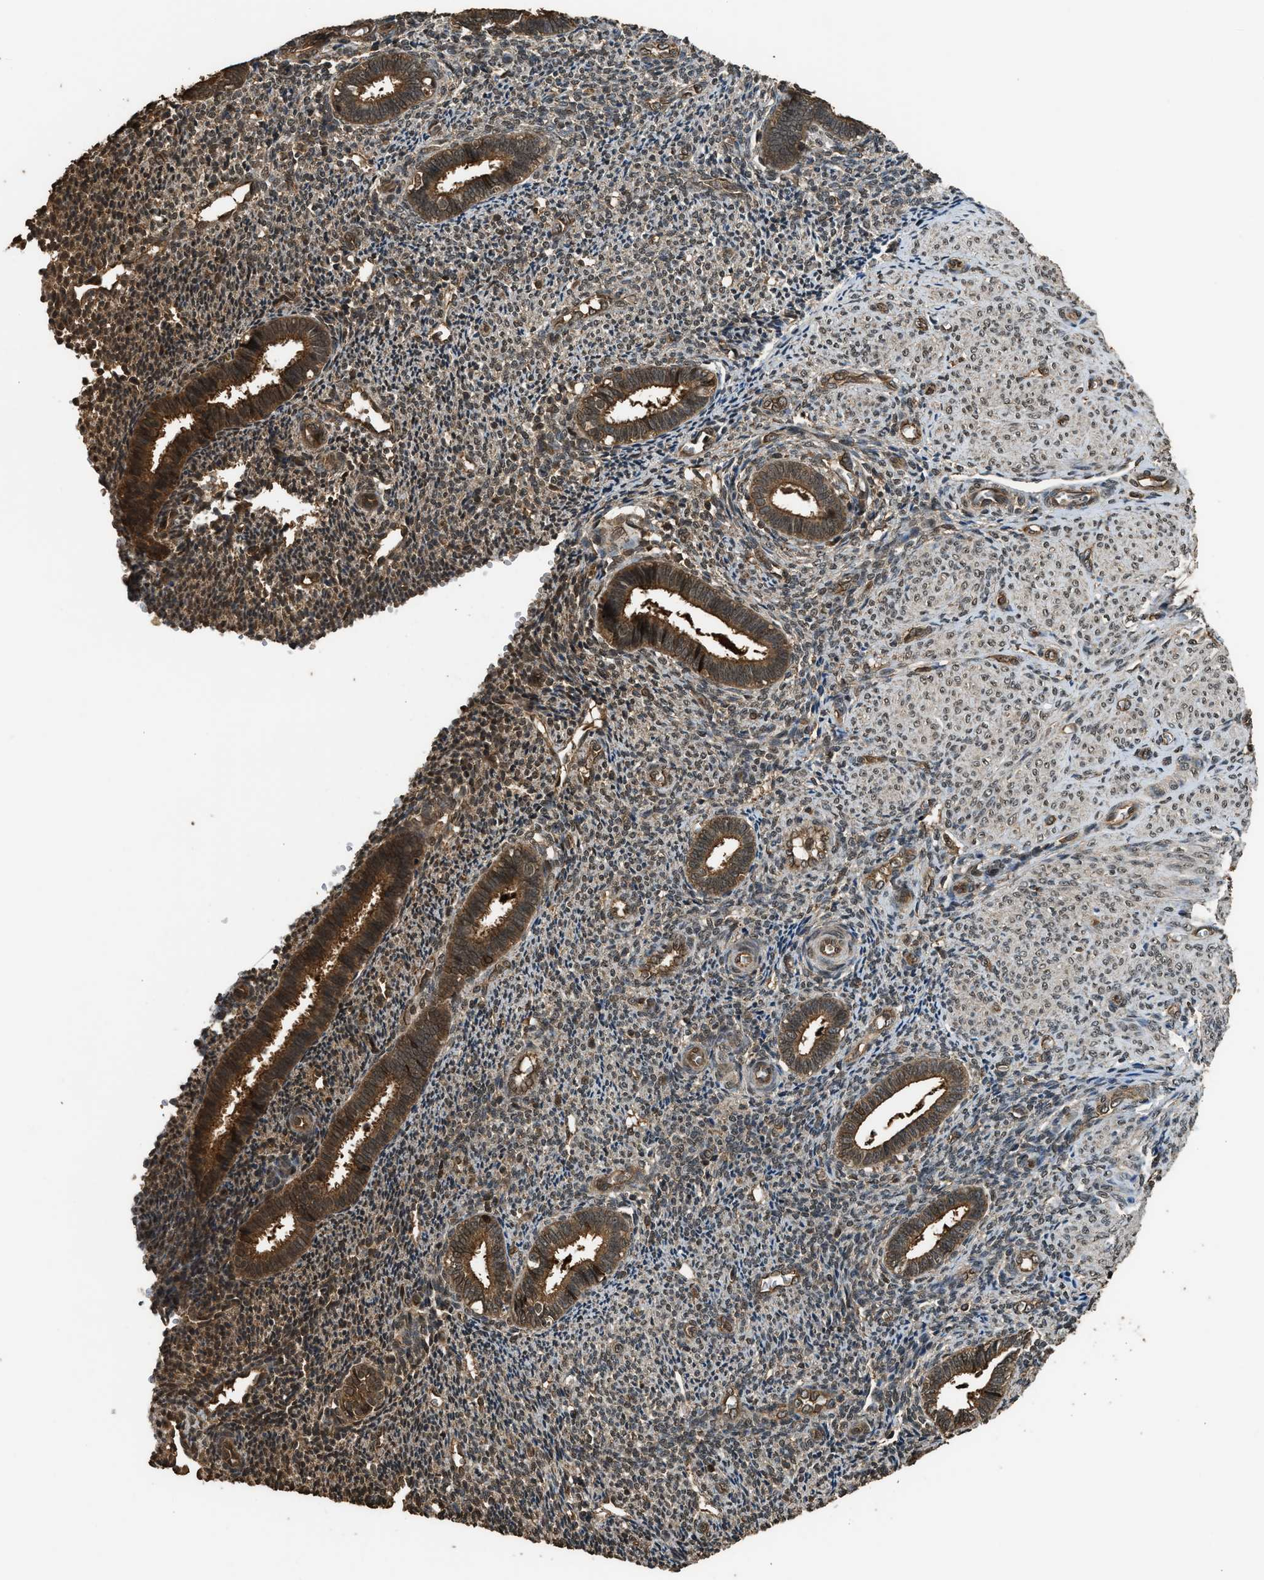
{"staining": {"intensity": "moderate", "quantity": ">75%", "location": "cytoplasmic/membranous,nuclear"}, "tissue": "endometrium", "cell_type": "Cells in endometrial stroma", "image_type": "normal", "snomed": [{"axis": "morphology", "description": "Normal tissue, NOS"}, {"axis": "topography", "description": "Endometrium"}], "caption": "Endometrium was stained to show a protein in brown. There is medium levels of moderate cytoplasmic/membranous,nuclear expression in approximately >75% of cells in endometrial stroma. (Stains: DAB (3,3'-diaminobenzidine) in brown, nuclei in blue, Microscopy: brightfield microscopy at high magnification).", "gene": "MYBL2", "patient": {"sex": "female", "age": 27}}